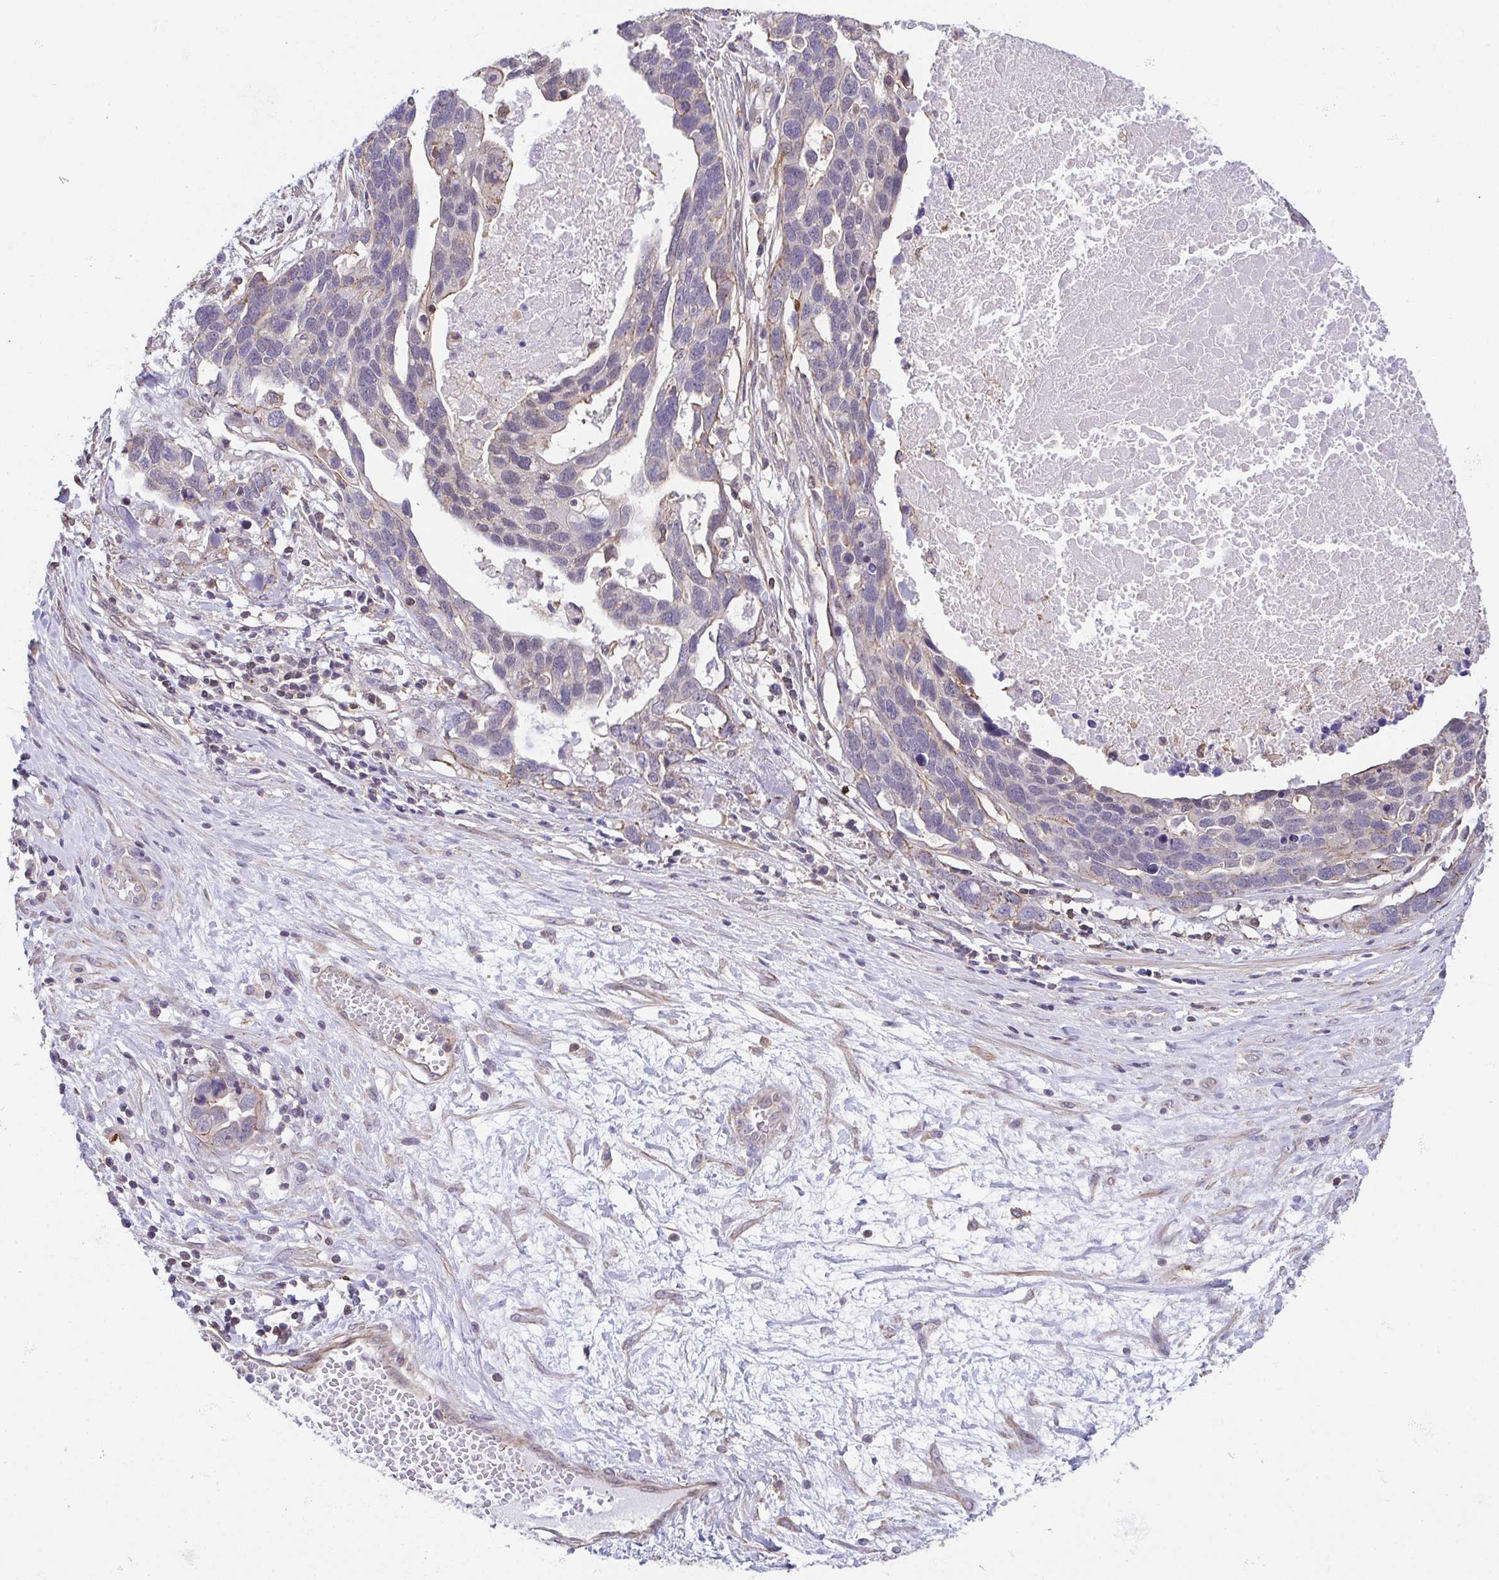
{"staining": {"intensity": "weak", "quantity": "25%-75%", "location": "cytoplasmic/membranous"}, "tissue": "ovarian cancer", "cell_type": "Tumor cells", "image_type": "cancer", "snomed": [{"axis": "morphology", "description": "Cystadenocarcinoma, serous, NOS"}, {"axis": "topography", "description": "Ovary"}], "caption": "Immunohistochemistry (IHC) staining of ovarian cancer (serous cystadenocarcinoma), which shows low levels of weak cytoplasmic/membranous staining in about 25%-75% of tumor cells indicating weak cytoplasmic/membranous protein staining. The staining was performed using DAB (3,3'-diaminobenzidine) (brown) for protein detection and nuclei were counterstained in hematoxylin (blue).", "gene": "PREPL", "patient": {"sex": "female", "age": 54}}